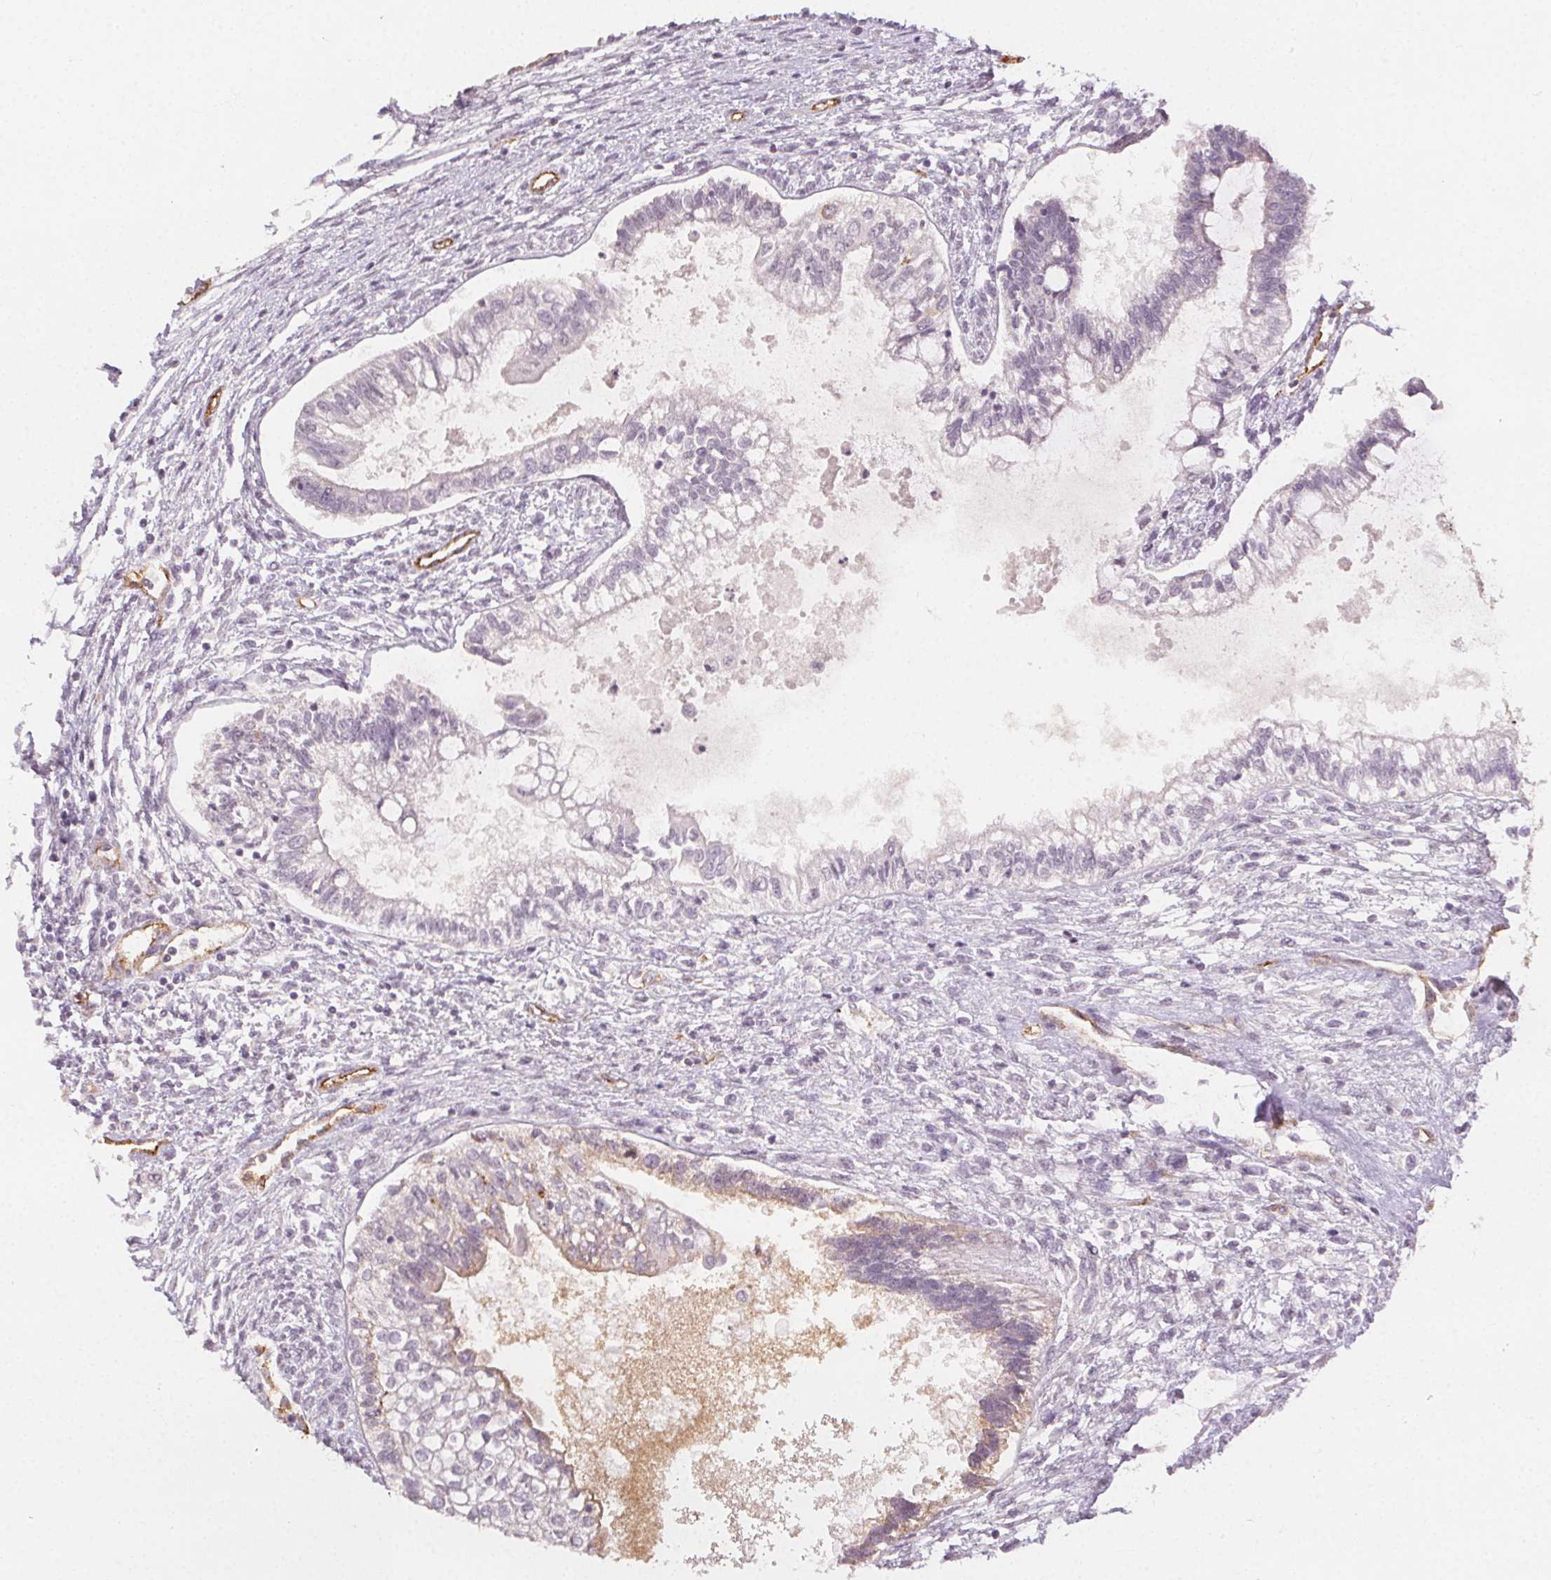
{"staining": {"intensity": "negative", "quantity": "none", "location": "none"}, "tissue": "testis cancer", "cell_type": "Tumor cells", "image_type": "cancer", "snomed": [{"axis": "morphology", "description": "Carcinoma, Embryonal, NOS"}, {"axis": "topography", "description": "Testis"}], "caption": "DAB (3,3'-diaminobenzidine) immunohistochemical staining of human testis cancer demonstrates no significant staining in tumor cells. (Stains: DAB IHC with hematoxylin counter stain, Microscopy: brightfield microscopy at high magnification).", "gene": "PODXL", "patient": {"sex": "male", "age": 37}}